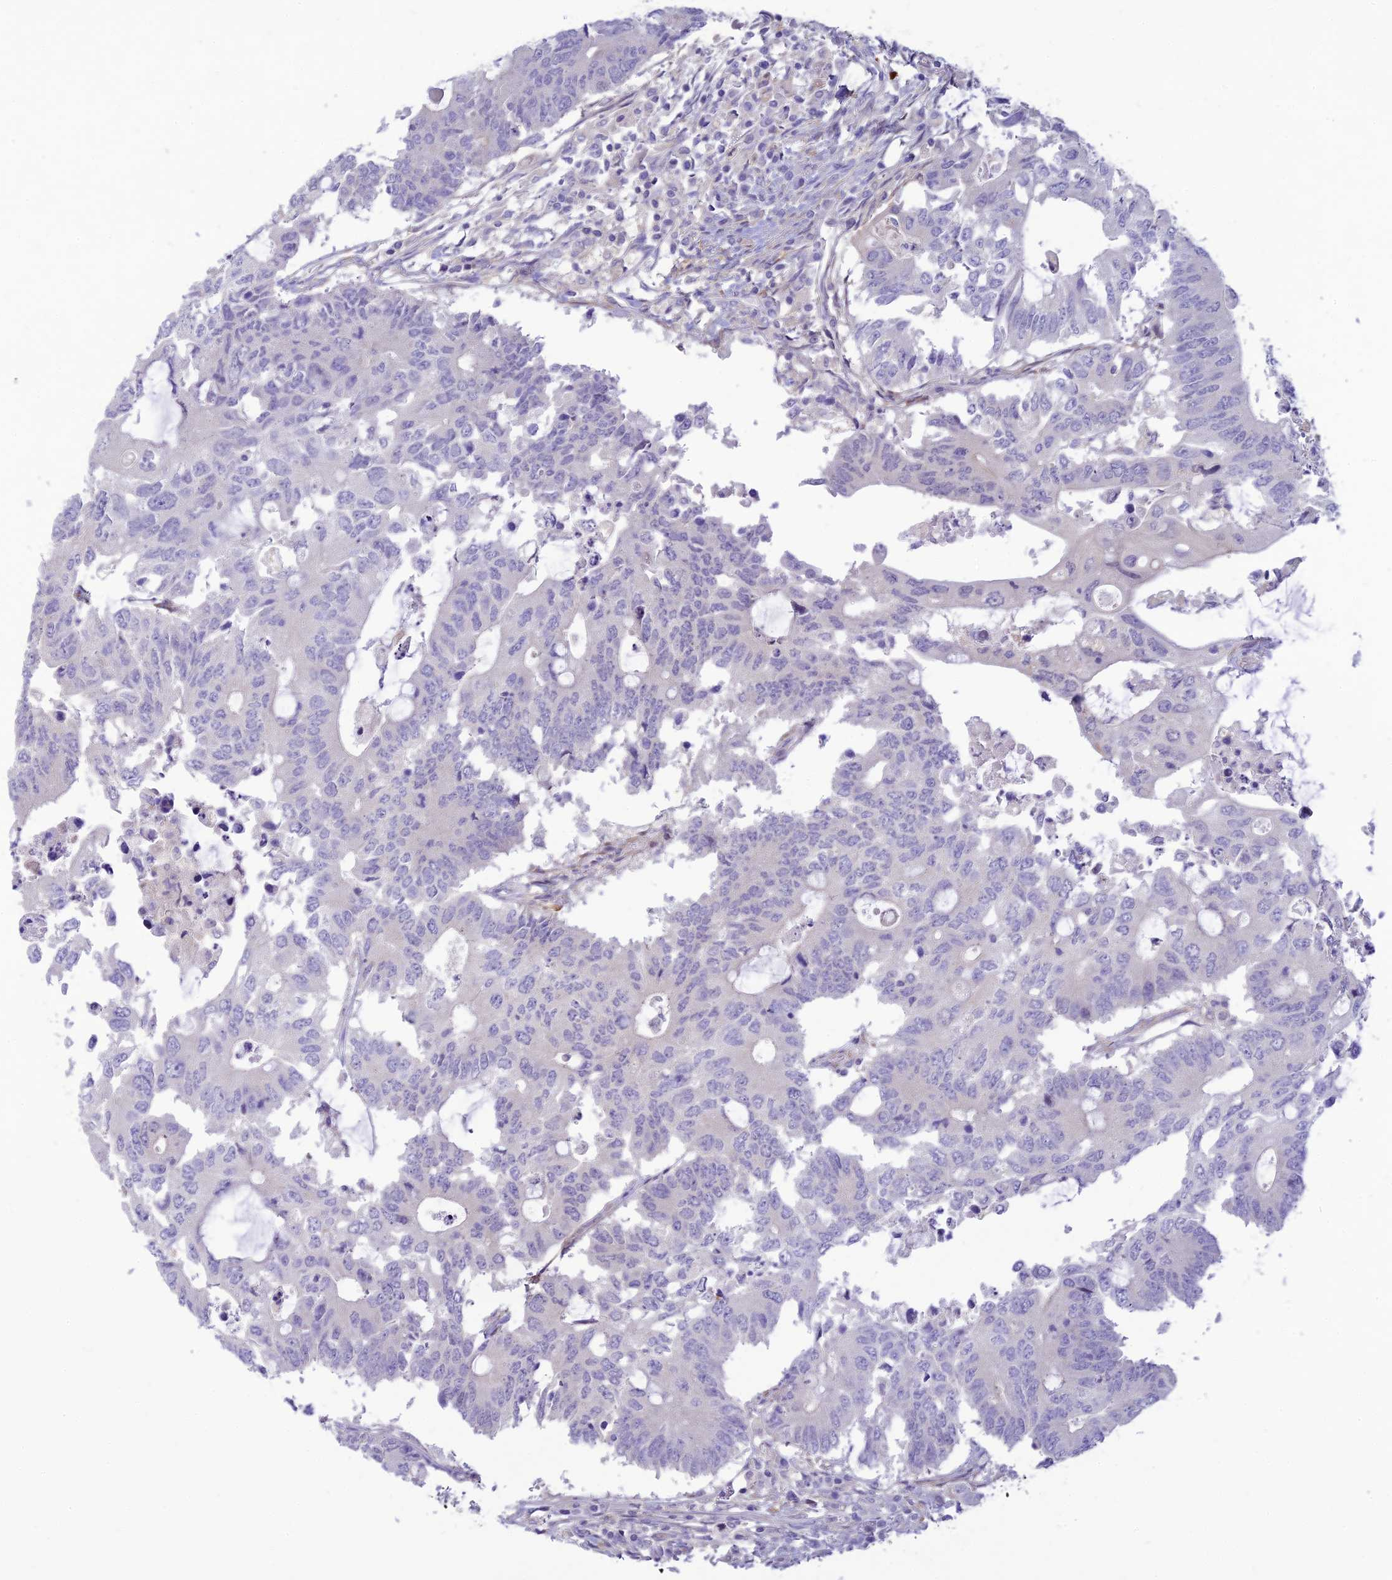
{"staining": {"intensity": "negative", "quantity": "none", "location": "none"}, "tissue": "colorectal cancer", "cell_type": "Tumor cells", "image_type": "cancer", "snomed": [{"axis": "morphology", "description": "Adenocarcinoma, NOS"}, {"axis": "topography", "description": "Colon"}], "caption": "Tumor cells show no significant expression in adenocarcinoma (colorectal).", "gene": "FBXW4", "patient": {"sex": "male", "age": 71}}